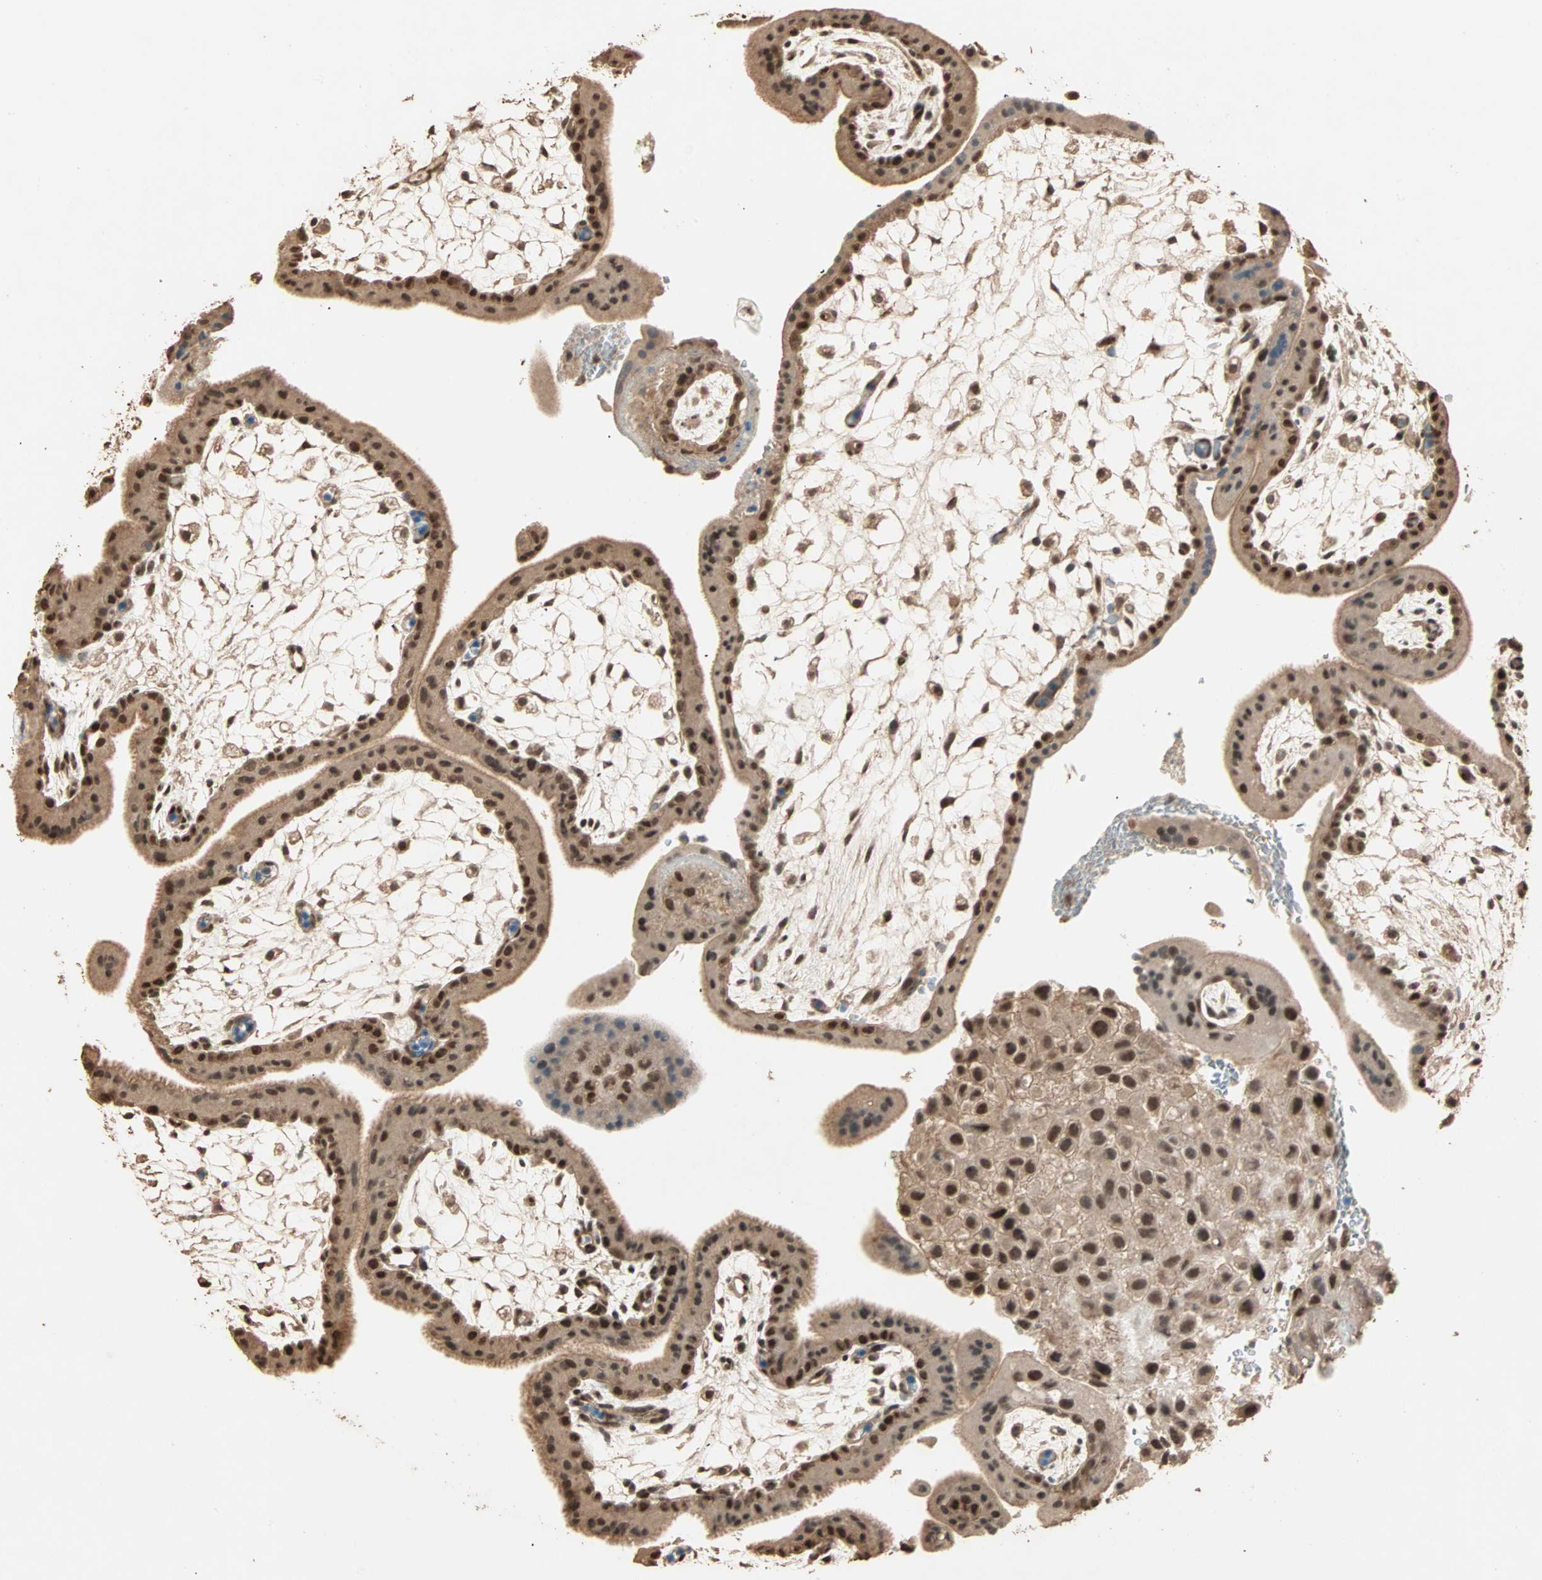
{"staining": {"intensity": "strong", "quantity": ">75%", "location": "cytoplasmic/membranous,nuclear"}, "tissue": "placenta", "cell_type": "Decidual cells", "image_type": "normal", "snomed": [{"axis": "morphology", "description": "Normal tissue, NOS"}, {"axis": "topography", "description": "Placenta"}], "caption": "Benign placenta was stained to show a protein in brown. There is high levels of strong cytoplasmic/membranous,nuclear expression in about >75% of decidual cells.", "gene": "ZBTB33", "patient": {"sex": "female", "age": 35}}